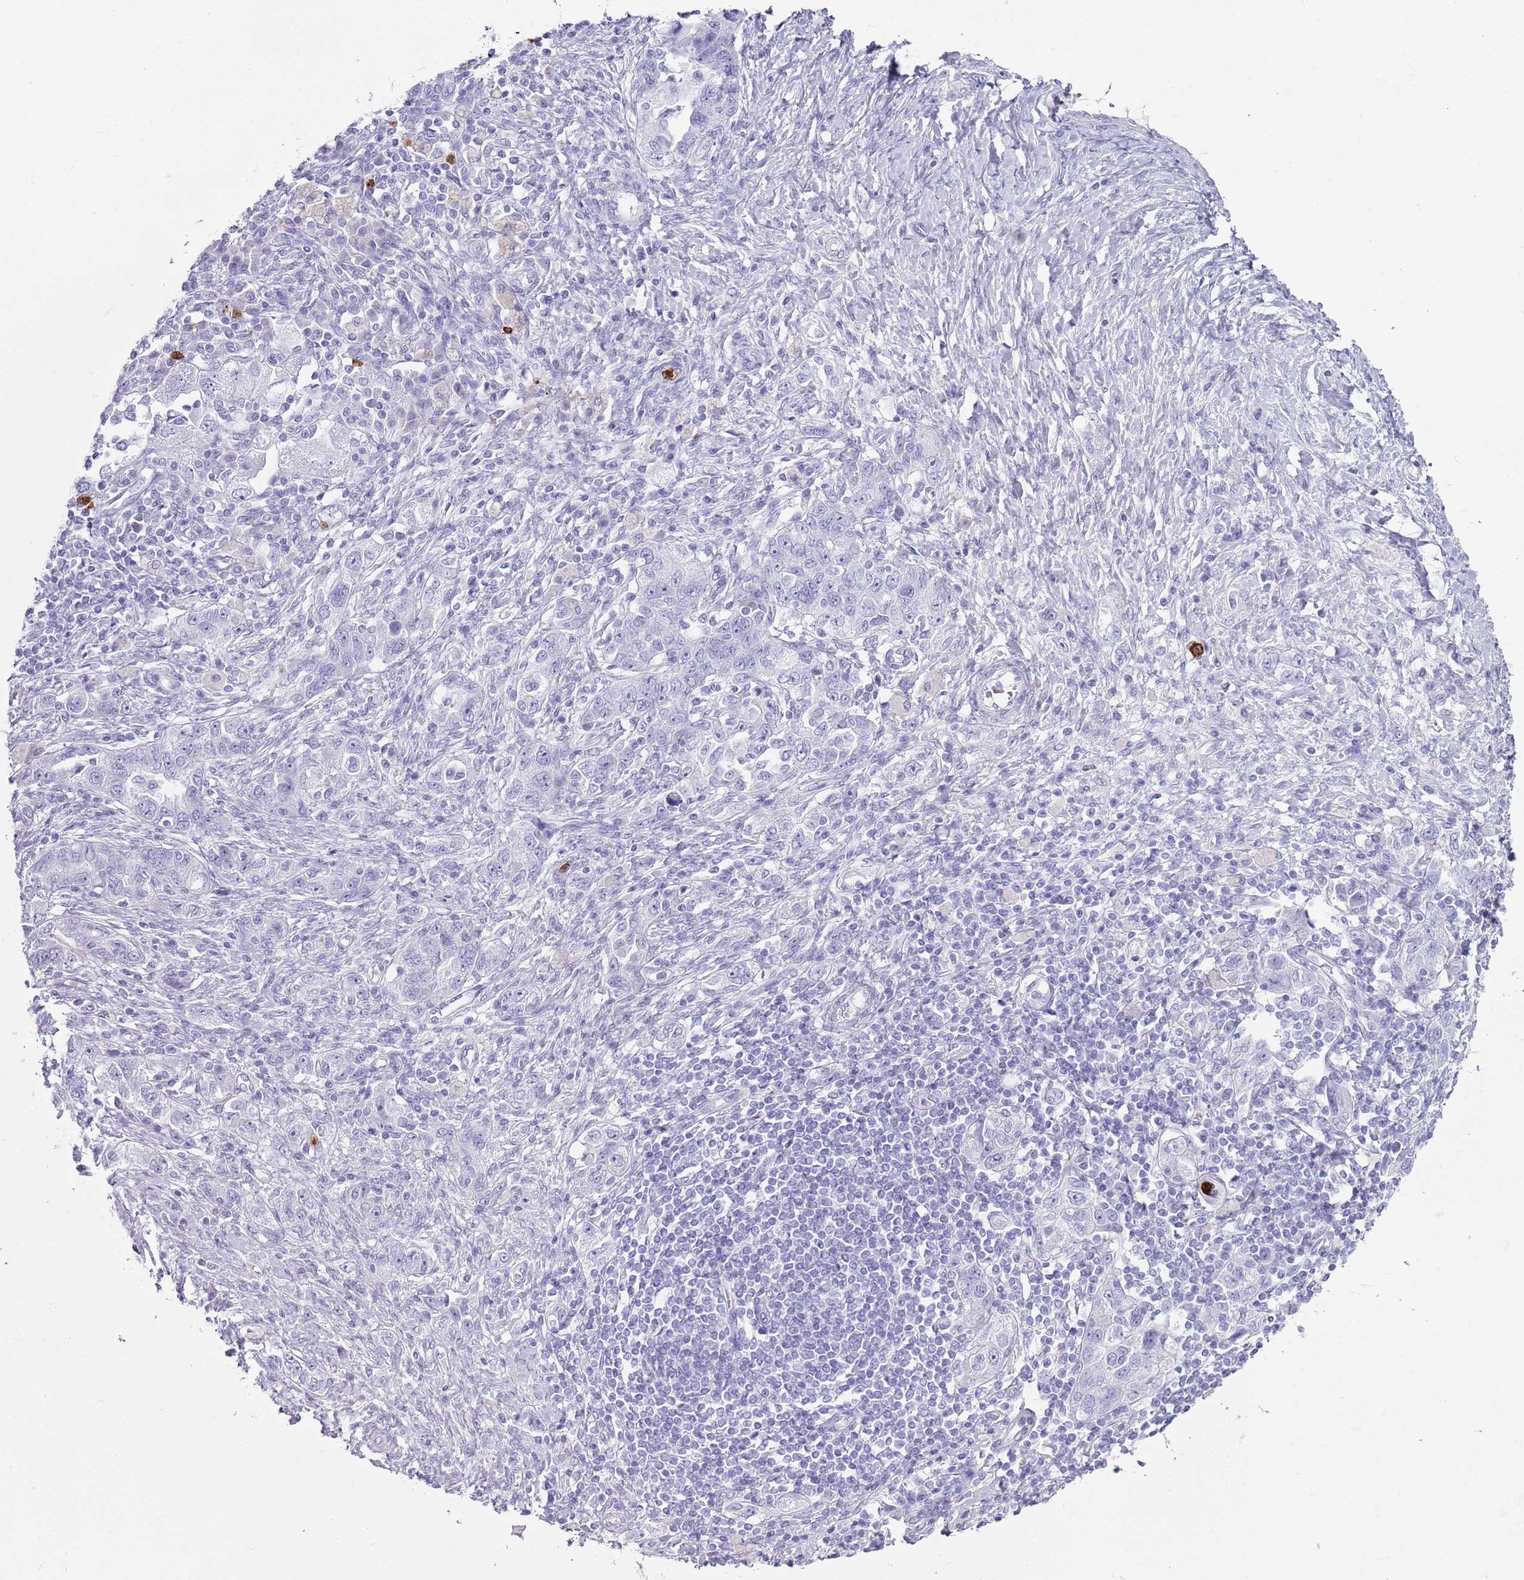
{"staining": {"intensity": "negative", "quantity": "none", "location": "none"}, "tissue": "ovarian cancer", "cell_type": "Tumor cells", "image_type": "cancer", "snomed": [{"axis": "morphology", "description": "Carcinoma, NOS"}, {"axis": "morphology", "description": "Cystadenocarcinoma, serous, NOS"}, {"axis": "topography", "description": "Ovary"}], "caption": "Ovarian cancer (serous cystadenocarcinoma) was stained to show a protein in brown. There is no significant staining in tumor cells. Nuclei are stained in blue.", "gene": "CD177", "patient": {"sex": "female", "age": 69}}